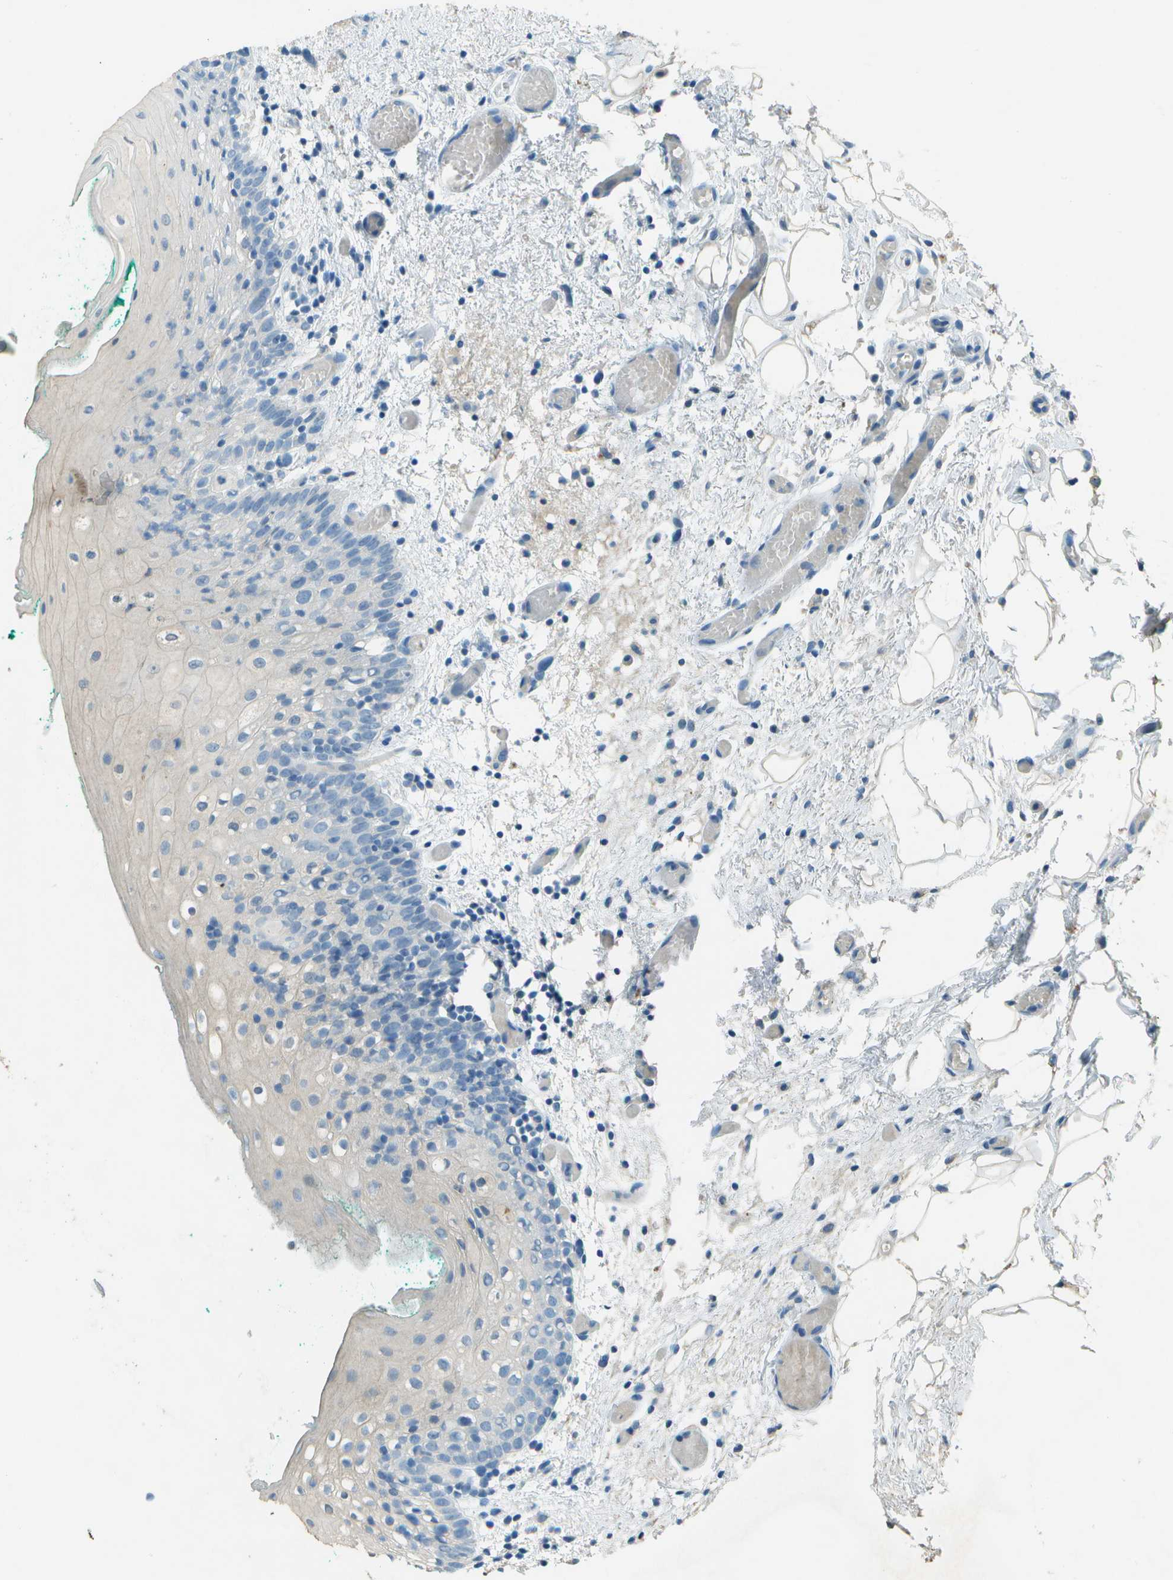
{"staining": {"intensity": "negative", "quantity": "none", "location": "none"}, "tissue": "oral mucosa", "cell_type": "Squamous epithelial cells", "image_type": "normal", "snomed": [{"axis": "morphology", "description": "Normal tissue, NOS"}, {"axis": "morphology", "description": "Squamous cell carcinoma, NOS"}, {"axis": "topography", "description": "Oral tissue"}, {"axis": "topography", "description": "Salivary gland"}, {"axis": "topography", "description": "Head-Neck"}], "caption": "An immunohistochemistry micrograph of benign oral mucosa is shown. There is no staining in squamous epithelial cells of oral mucosa. Brightfield microscopy of immunohistochemistry (IHC) stained with DAB (brown) and hematoxylin (blue), captured at high magnification.", "gene": "LGI2", "patient": {"sex": "female", "age": 62}}